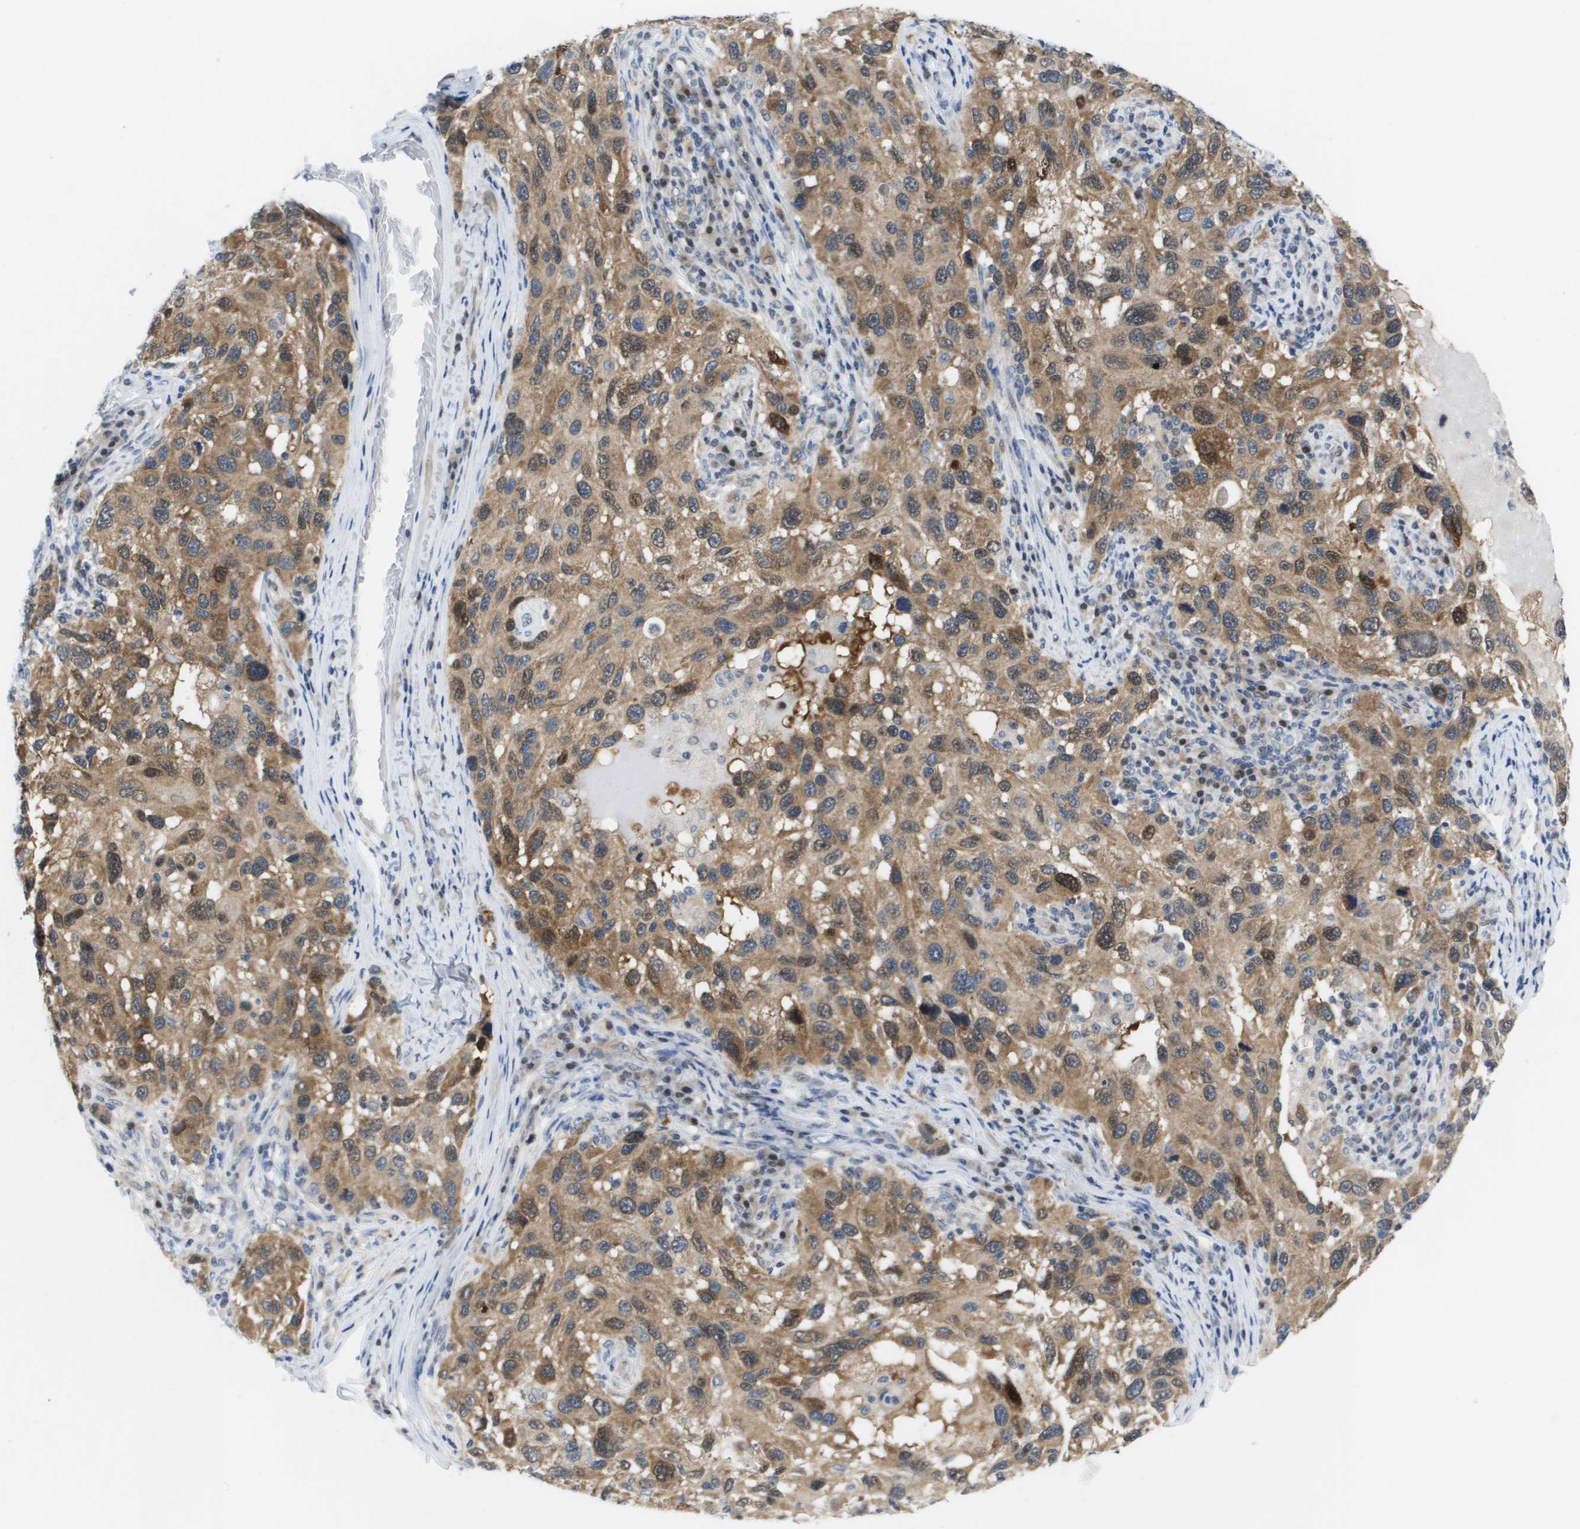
{"staining": {"intensity": "moderate", "quantity": ">75%", "location": "cytoplasmic/membranous"}, "tissue": "melanoma", "cell_type": "Tumor cells", "image_type": "cancer", "snomed": [{"axis": "morphology", "description": "Malignant melanoma, NOS"}, {"axis": "topography", "description": "Skin"}], "caption": "Moderate cytoplasmic/membranous protein positivity is appreciated in approximately >75% of tumor cells in melanoma. The staining is performed using DAB (3,3'-diaminobenzidine) brown chromogen to label protein expression. The nuclei are counter-stained blue using hematoxylin.", "gene": "FKBP4", "patient": {"sex": "male", "age": 53}}